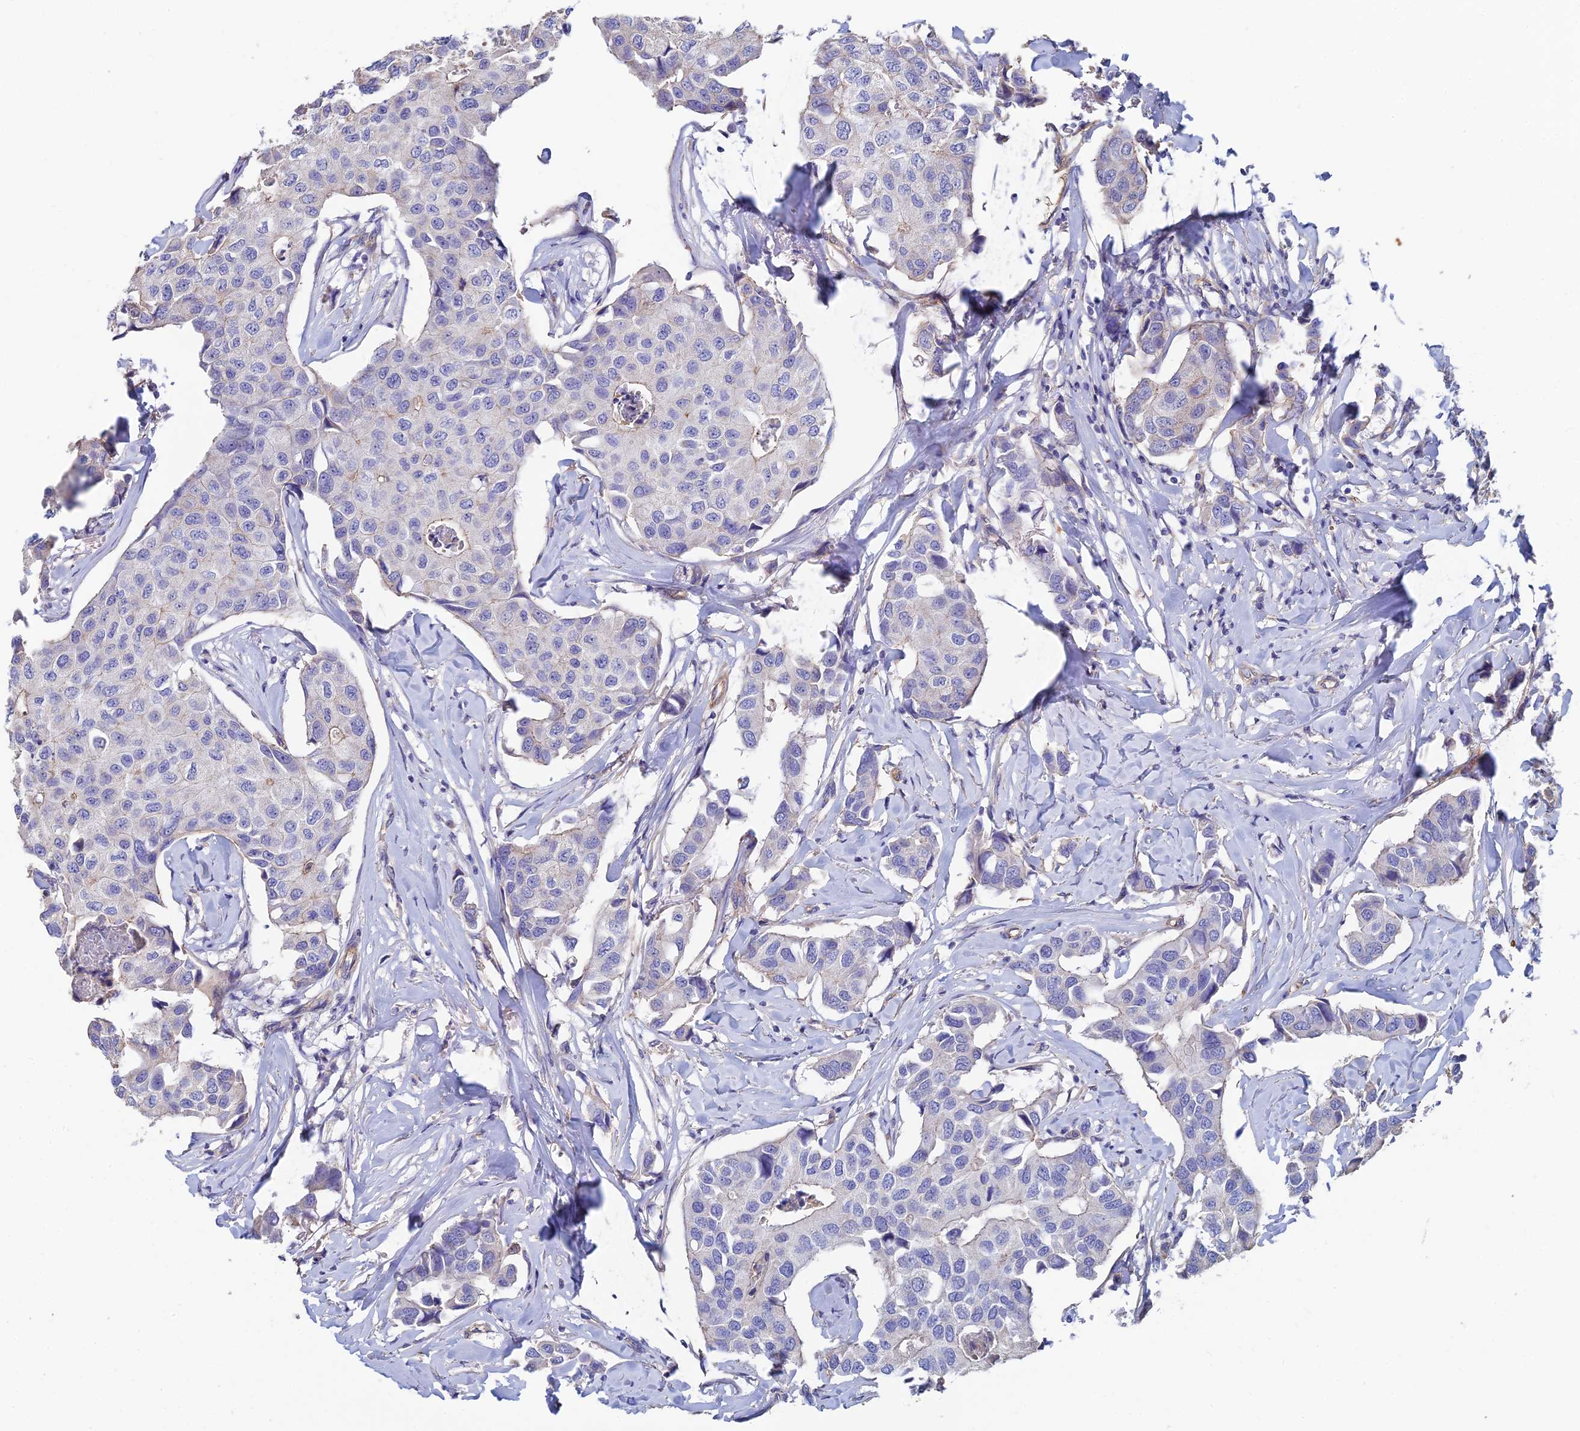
{"staining": {"intensity": "negative", "quantity": "none", "location": "none"}, "tissue": "breast cancer", "cell_type": "Tumor cells", "image_type": "cancer", "snomed": [{"axis": "morphology", "description": "Duct carcinoma"}, {"axis": "topography", "description": "Breast"}], "caption": "Immunohistochemistry (IHC) micrograph of human intraductal carcinoma (breast) stained for a protein (brown), which reveals no staining in tumor cells. Nuclei are stained in blue.", "gene": "PCDHA5", "patient": {"sex": "female", "age": 80}}